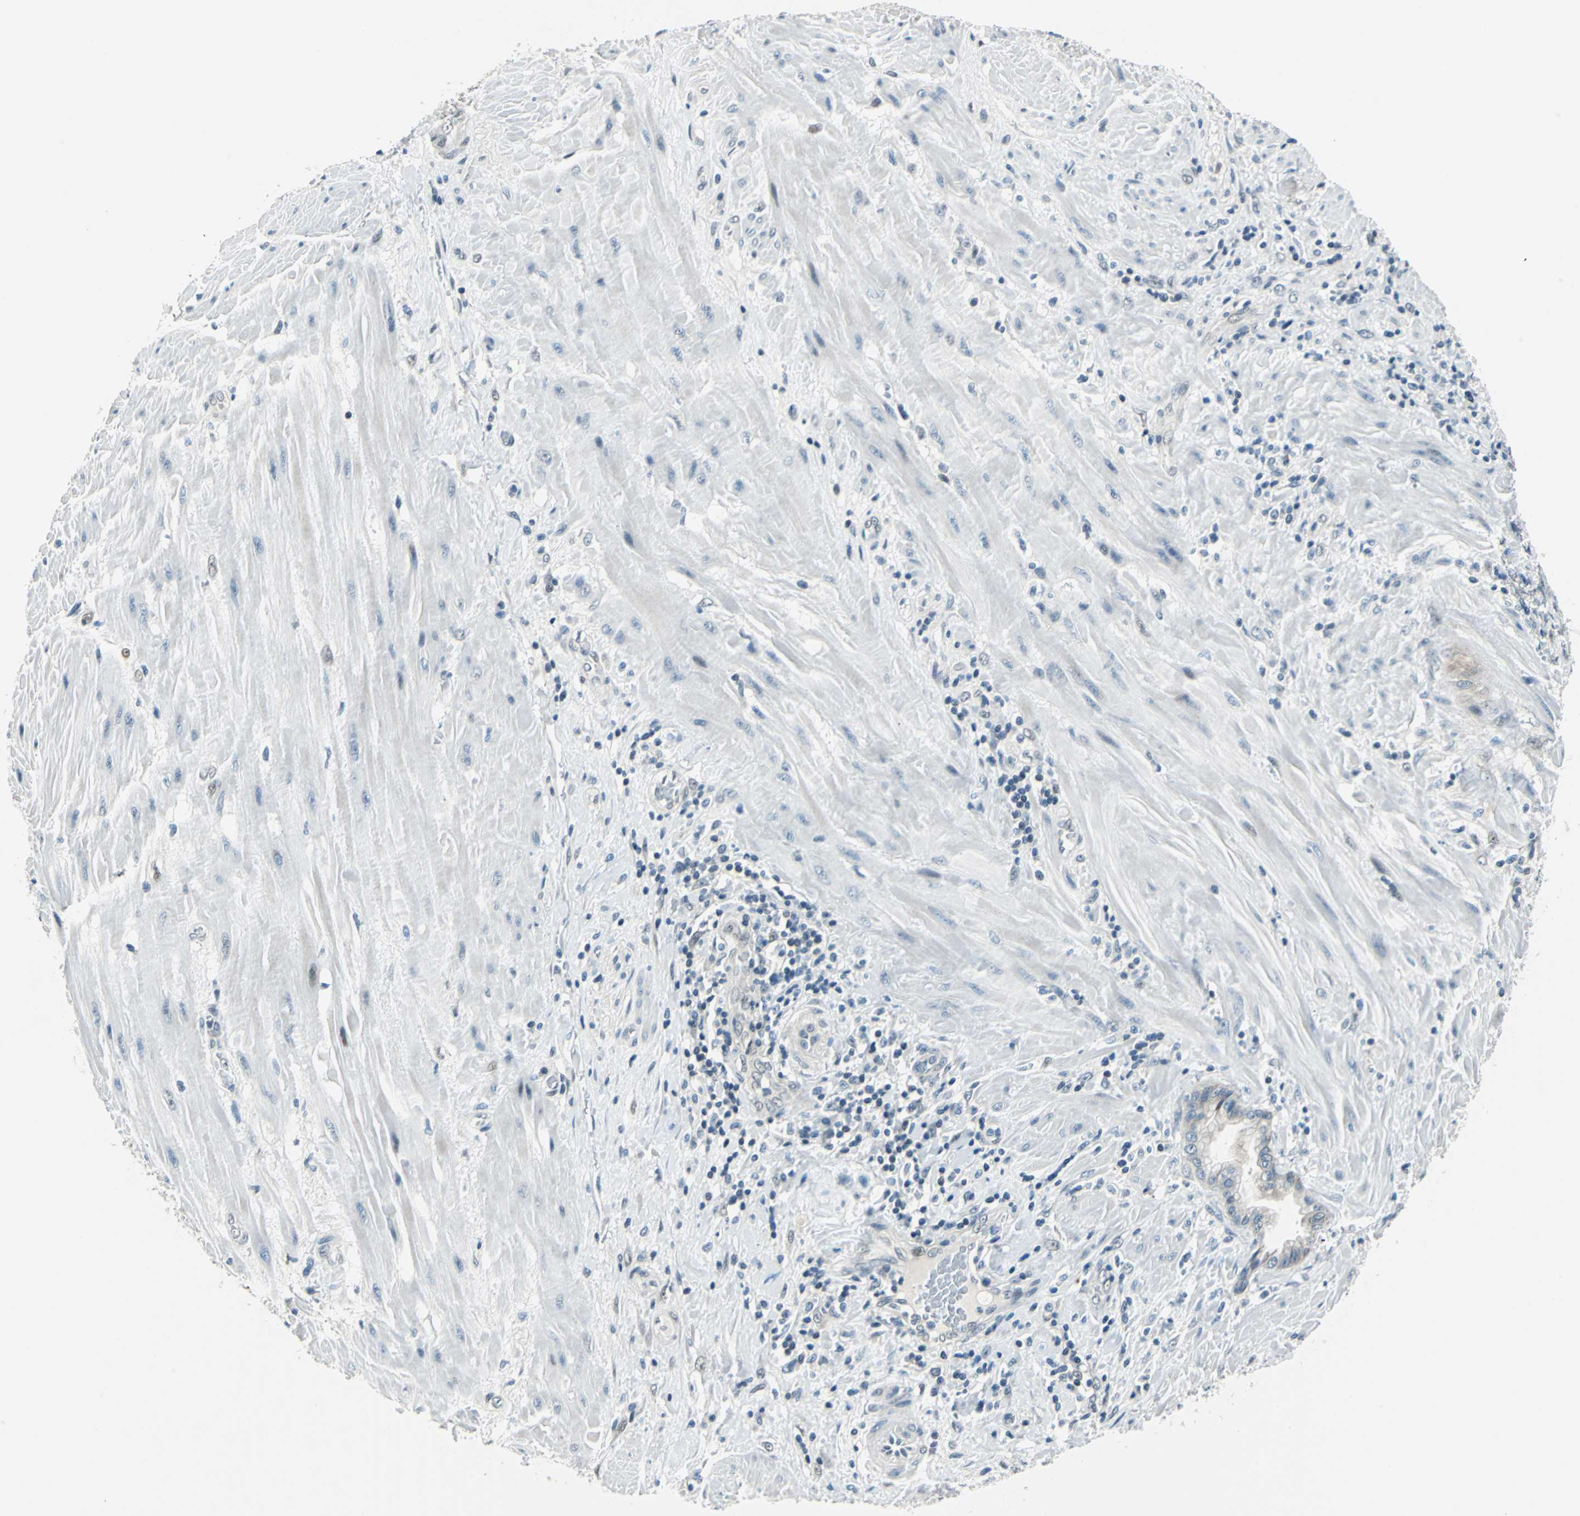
{"staining": {"intensity": "moderate", "quantity": "<25%", "location": "cytoplasmic/membranous,nuclear"}, "tissue": "pancreatic cancer", "cell_type": "Tumor cells", "image_type": "cancer", "snomed": [{"axis": "morphology", "description": "Adenocarcinoma, NOS"}, {"axis": "topography", "description": "Pancreas"}], "caption": "Brown immunohistochemical staining in pancreatic adenocarcinoma displays moderate cytoplasmic/membranous and nuclear positivity in about <25% of tumor cells.", "gene": "HCFC2", "patient": {"sex": "female", "age": 64}}